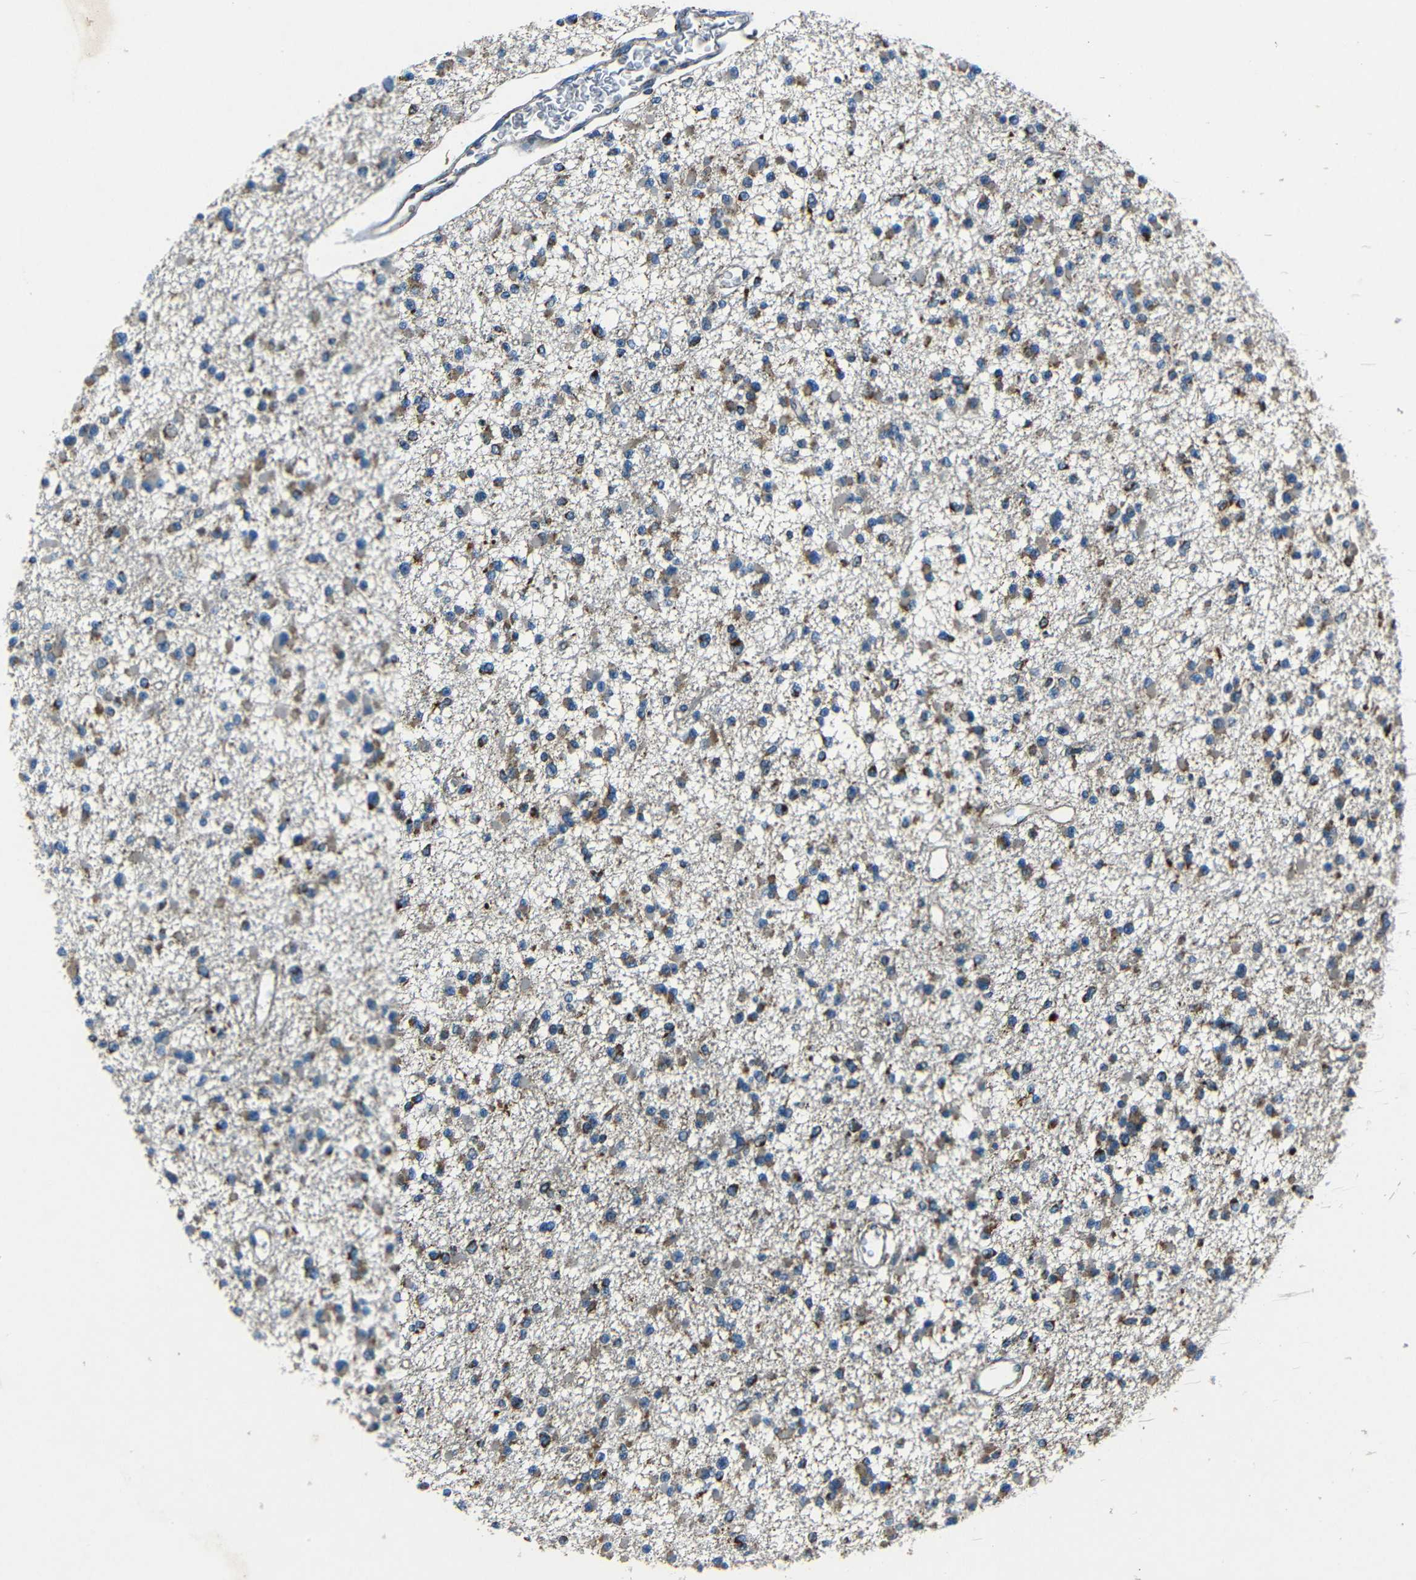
{"staining": {"intensity": "moderate", "quantity": "25%-75%", "location": "cytoplasmic/membranous"}, "tissue": "glioma", "cell_type": "Tumor cells", "image_type": "cancer", "snomed": [{"axis": "morphology", "description": "Glioma, malignant, Low grade"}, {"axis": "topography", "description": "Brain"}], "caption": "Immunohistochemical staining of human glioma exhibits moderate cytoplasmic/membranous protein staining in approximately 25%-75% of tumor cells.", "gene": "NETO2", "patient": {"sex": "female", "age": 22}}